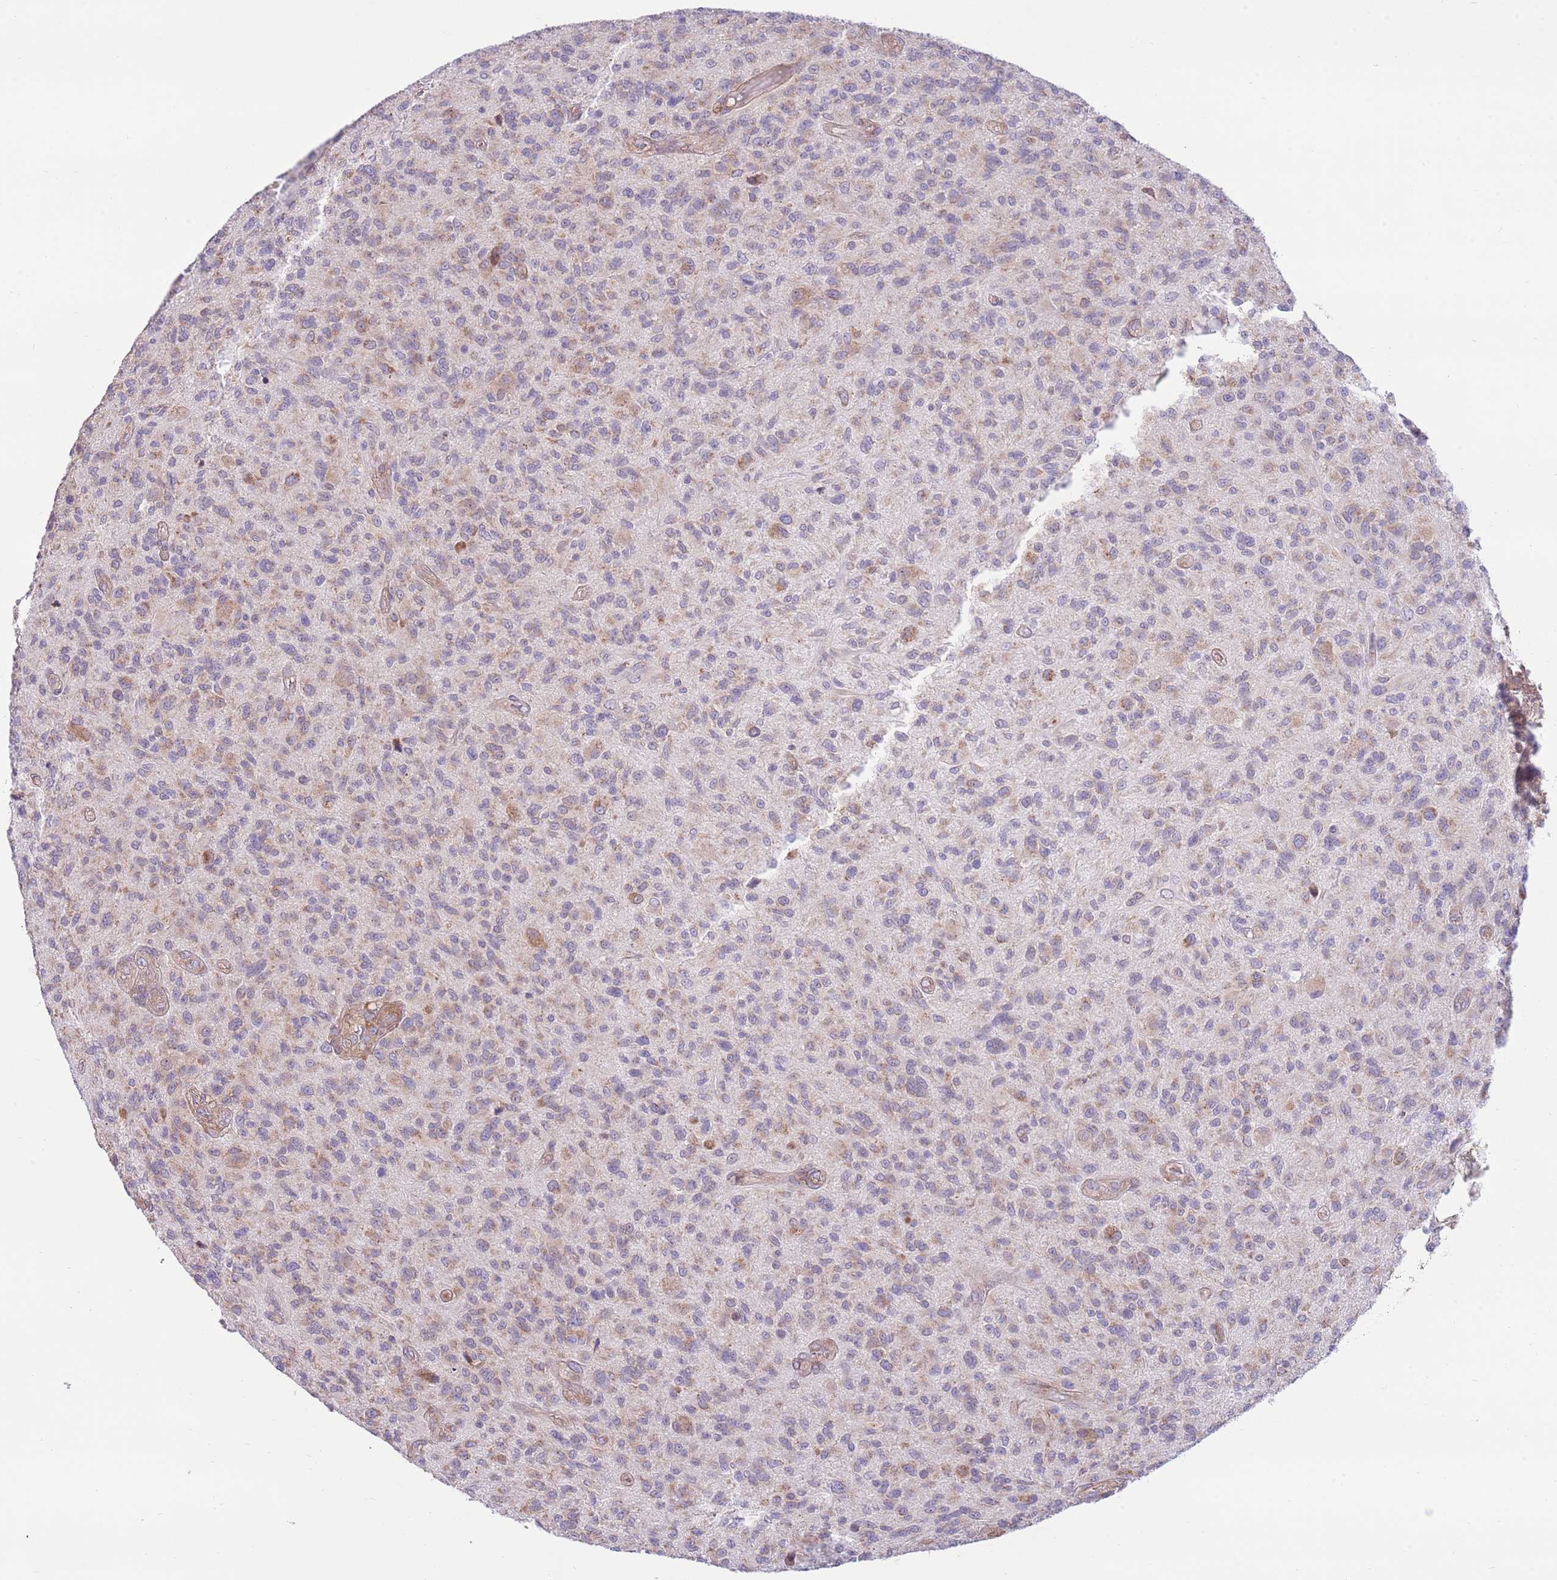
{"staining": {"intensity": "negative", "quantity": "none", "location": "none"}, "tissue": "glioma", "cell_type": "Tumor cells", "image_type": "cancer", "snomed": [{"axis": "morphology", "description": "Glioma, malignant, High grade"}, {"axis": "topography", "description": "Brain"}], "caption": "The micrograph exhibits no staining of tumor cells in glioma.", "gene": "DAND5", "patient": {"sex": "male", "age": 47}}